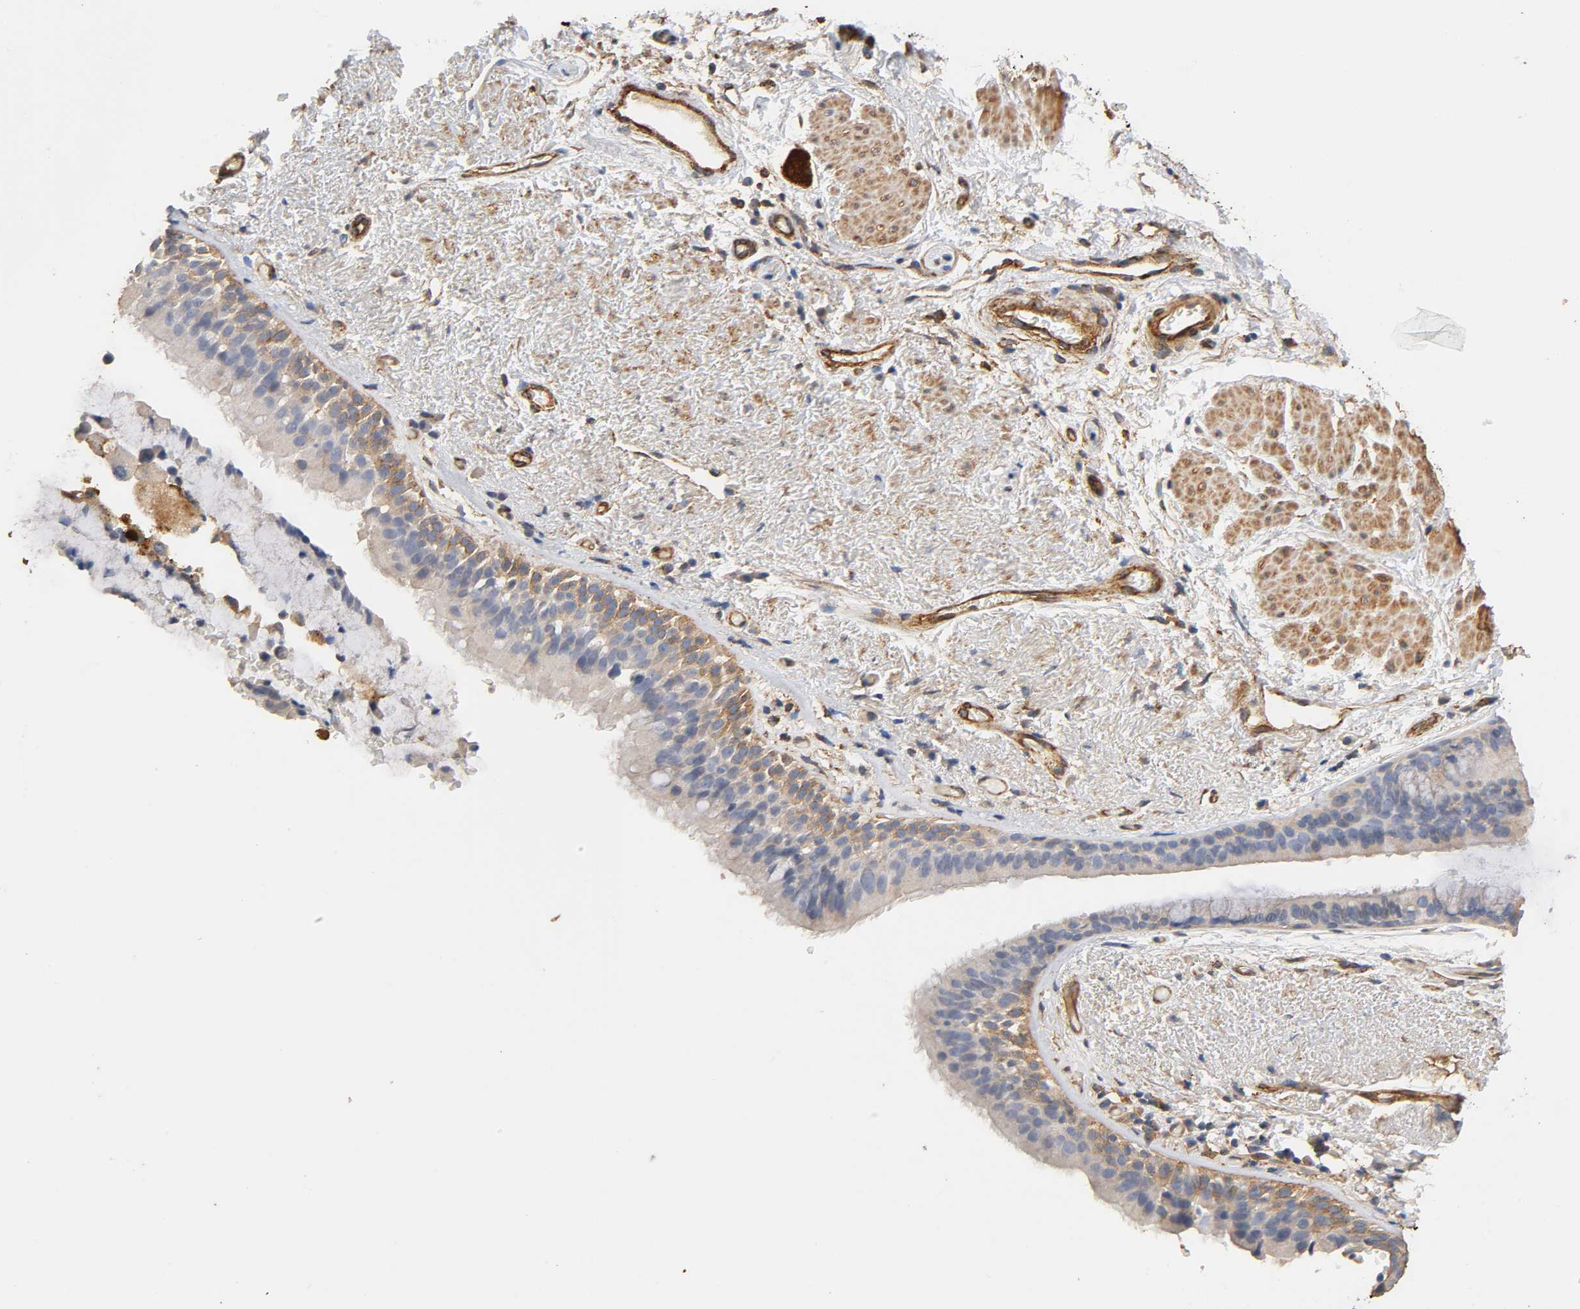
{"staining": {"intensity": "moderate", "quantity": "25%-75%", "location": "cytoplasmic/membranous"}, "tissue": "bronchus", "cell_type": "Respiratory epithelial cells", "image_type": "normal", "snomed": [{"axis": "morphology", "description": "Normal tissue, NOS"}, {"axis": "topography", "description": "Bronchus"}], "caption": "Immunohistochemical staining of normal human bronchus reveals moderate cytoplasmic/membranous protein expression in about 25%-75% of respiratory epithelial cells.", "gene": "IFITM2", "patient": {"sex": "female", "age": 54}}